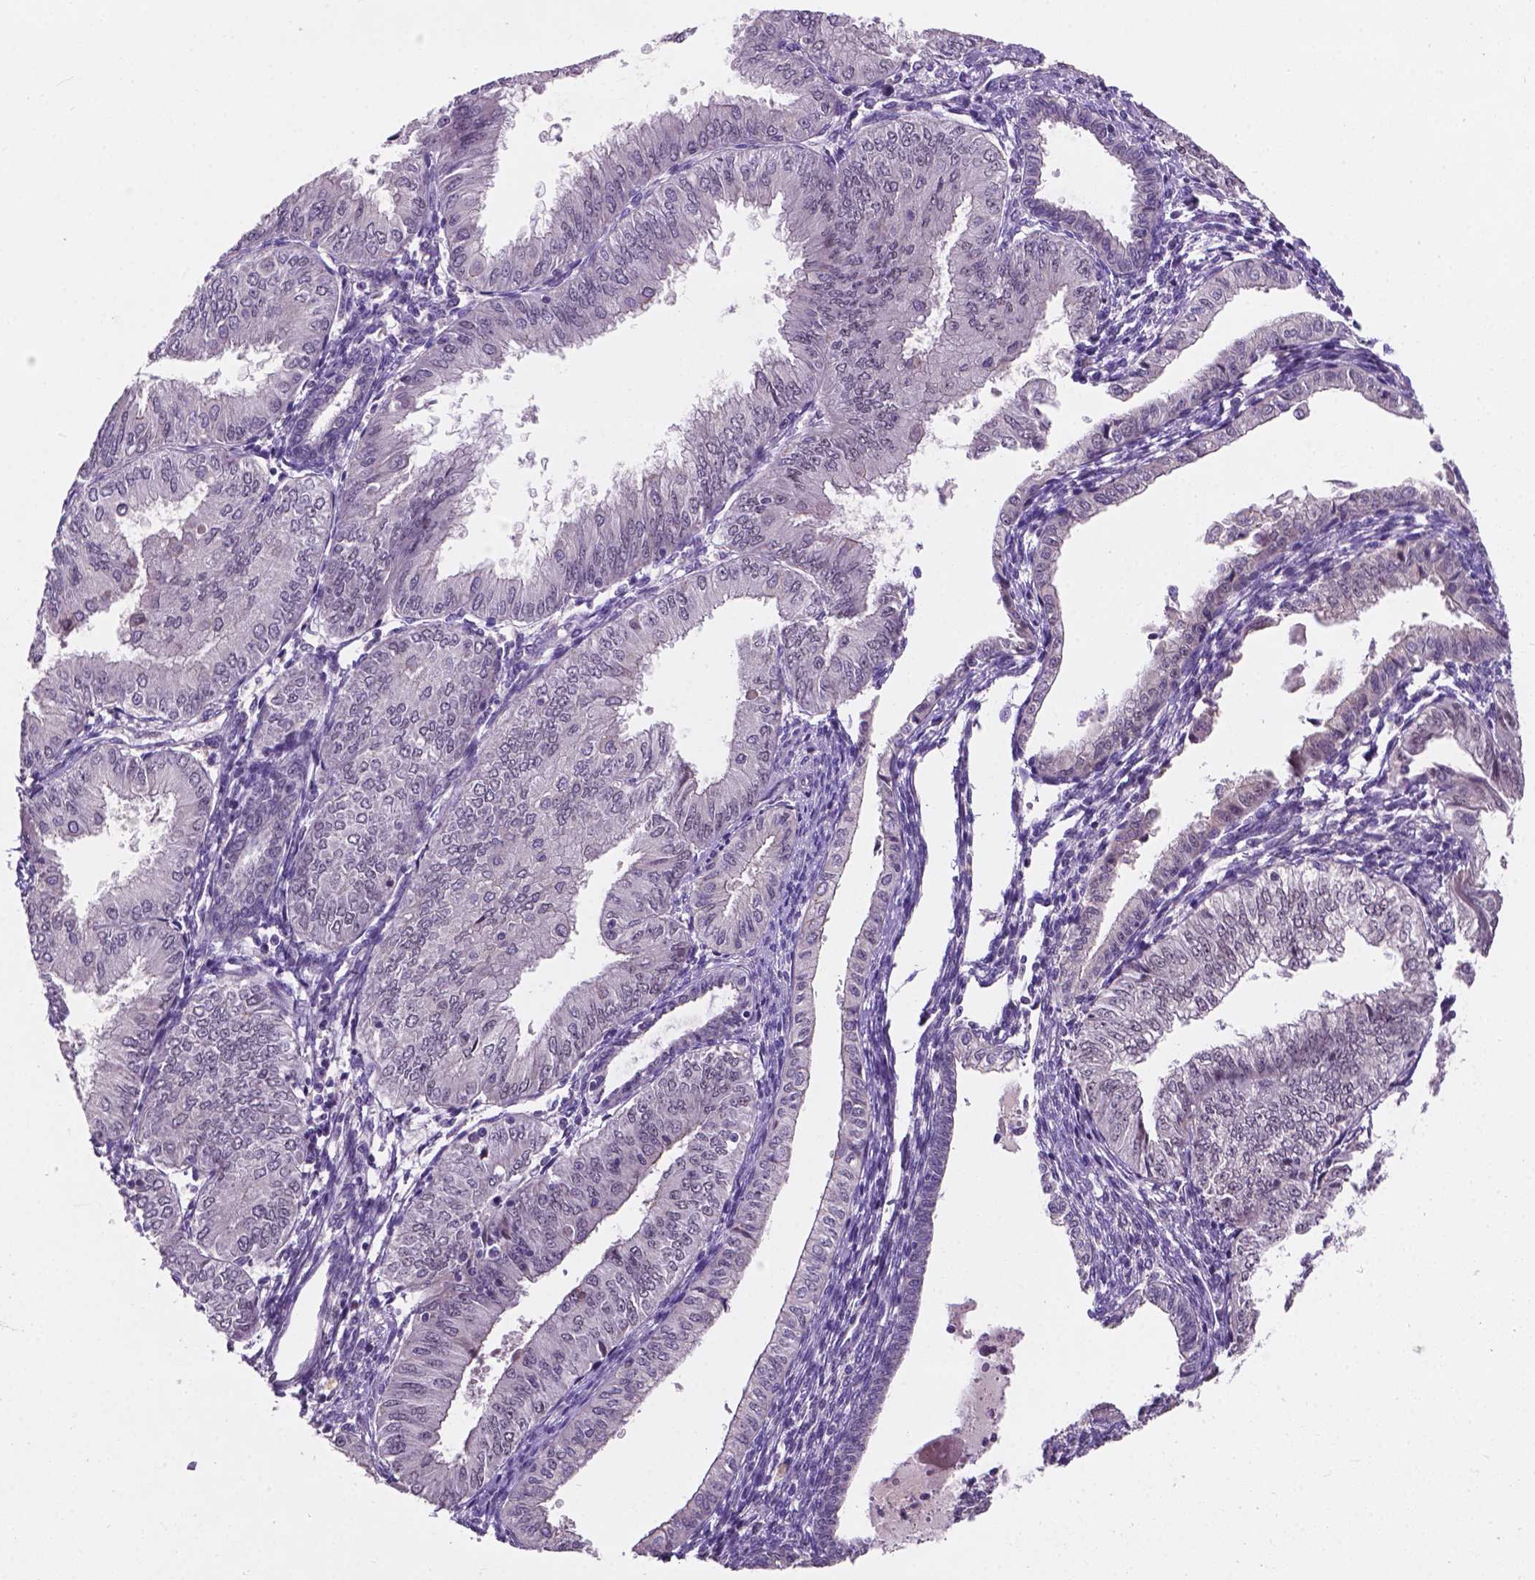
{"staining": {"intensity": "negative", "quantity": "none", "location": "none"}, "tissue": "endometrial cancer", "cell_type": "Tumor cells", "image_type": "cancer", "snomed": [{"axis": "morphology", "description": "Adenocarcinoma, NOS"}, {"axis": "topography", "description": "Endometrium"}], "caption": "There is no significant expression in tumor cells of adenocarcinoma (endometrial). (DAB IHC visualized using brightfield microscopy, high magnification).", "gene": "GXYLT2", "patient": {"sex": "female", "age": 53}}